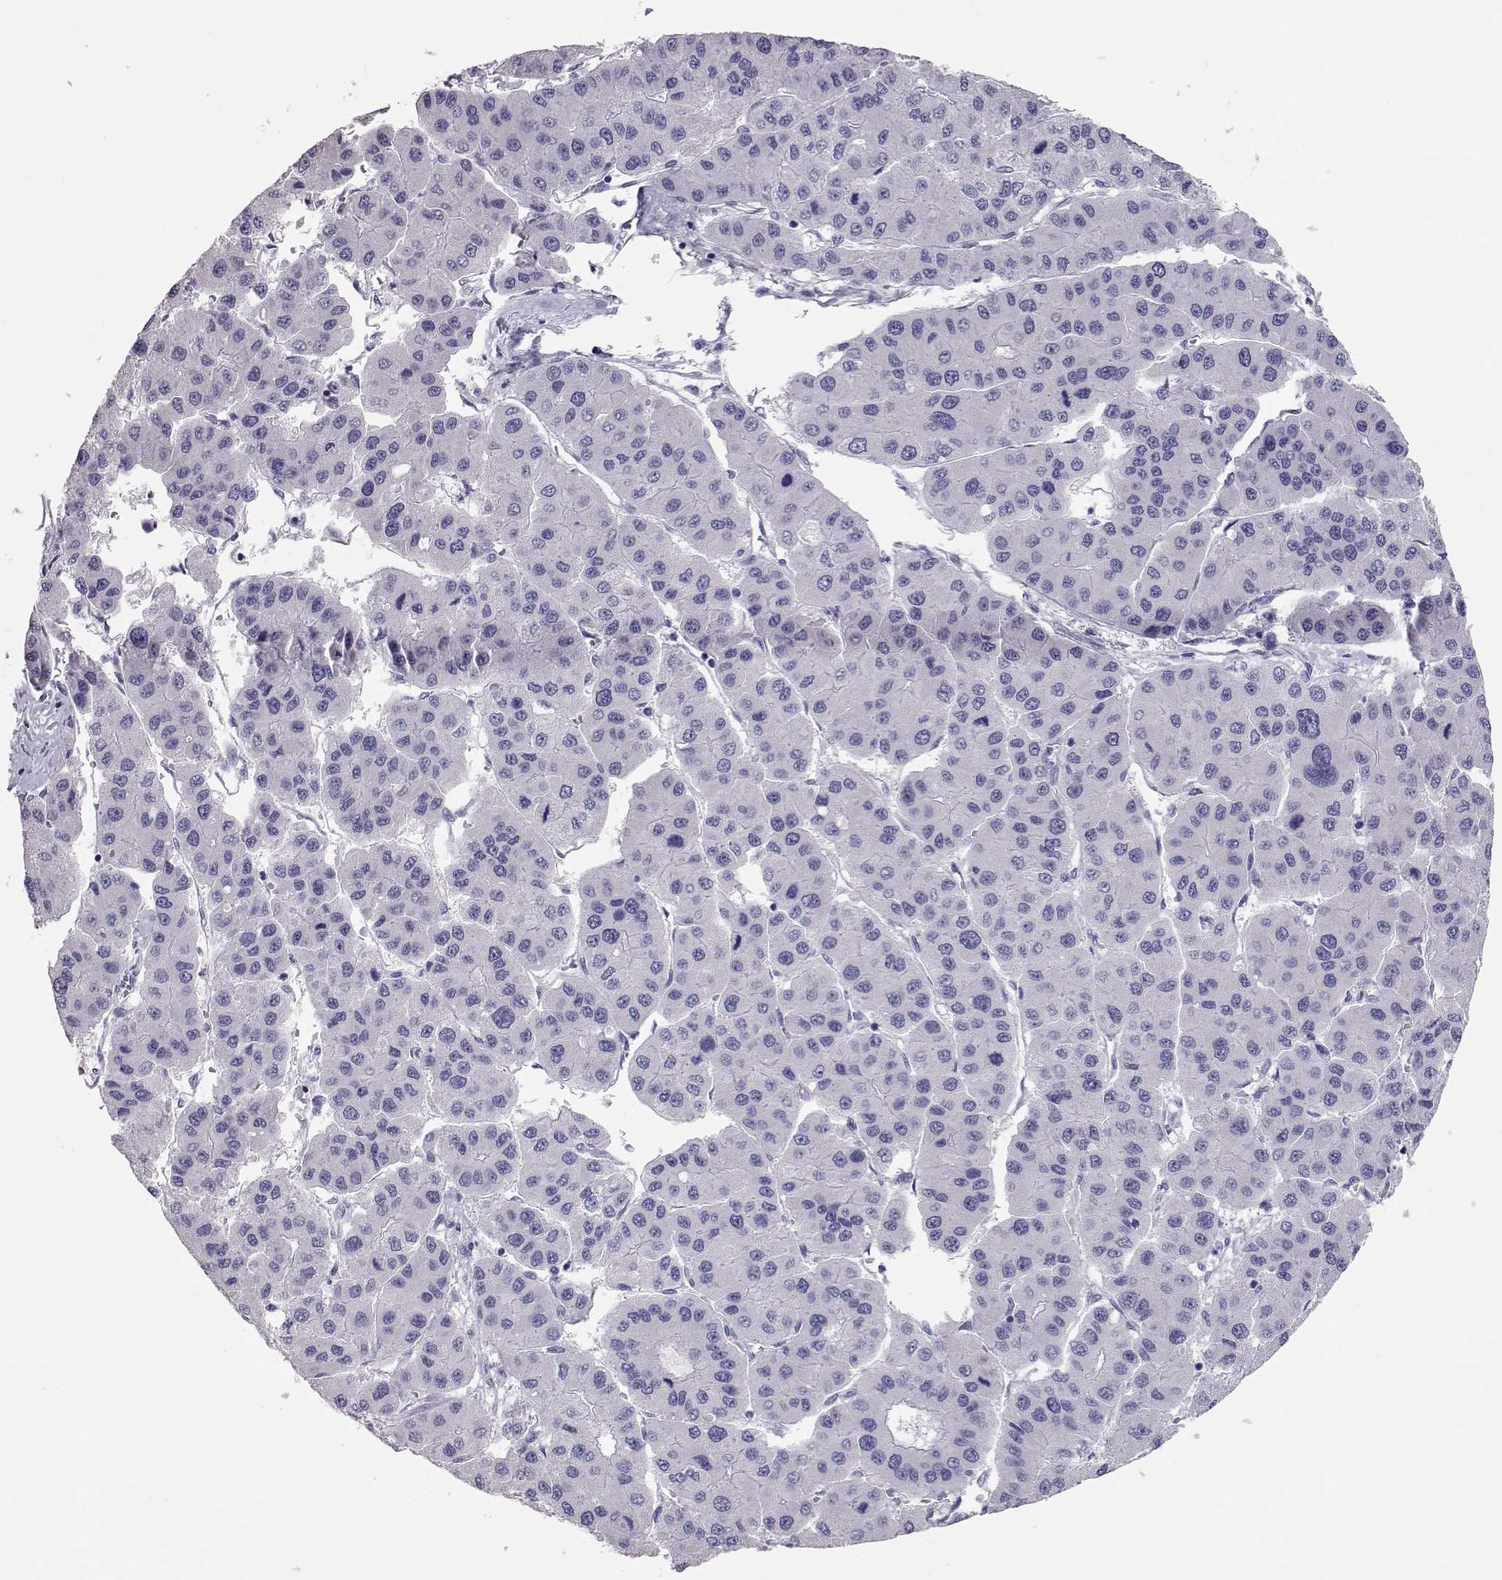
{"staining": {"intensity": "negative", "quantity": "none", "location": "none"}, "tissue": "liver cancer", "cell_type": "Tumor cells", "image_type": "cancer", "snomed": [{"axis": "morphology", "description": "Carcinoma, Hepatocellular, NOS"}, {"axis": "topography", "description": "Liver"}], "caption": "This is a histopathology image of immunohistochemistry (IHC) staining of liver cancer, which shows no expression in tumor cells.", "gene": "PMCH", "patient": {"sex": "male", "age": 73}}